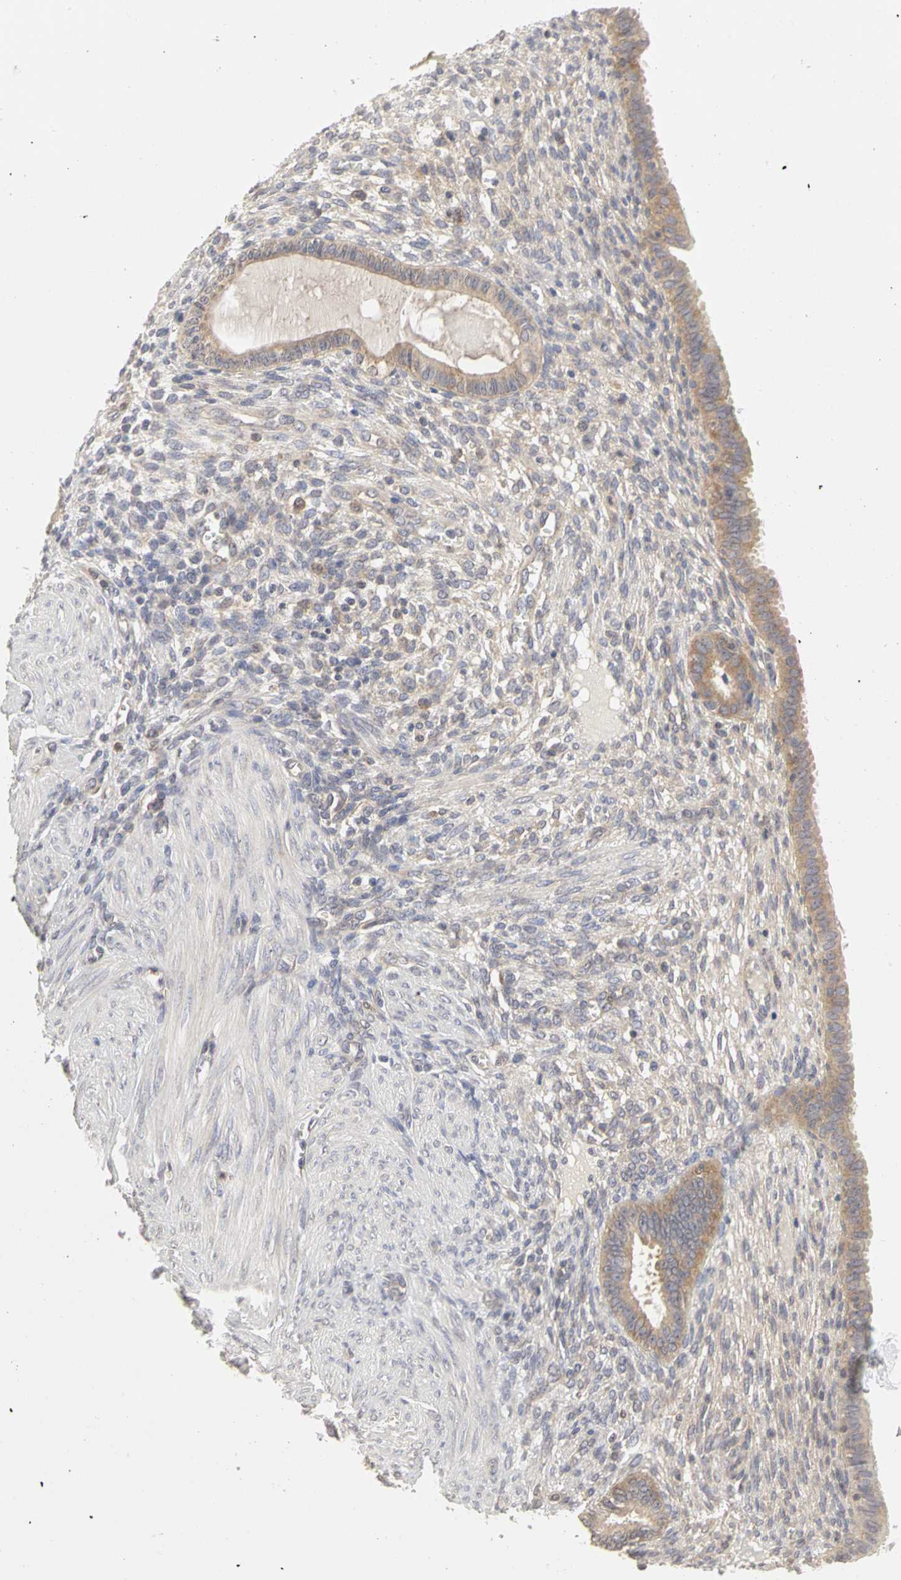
{"staining": {"intensity": "weak", "quantity": "<25%", "location": "cytoplasmic/membranous"}, "tissue": "endometrium", "cell_type": "Cells in endometrial stroma", "image_type": "normal", "snomed": [{"axis": "morphology", "description": "Normal tissue, NOS"}, {"axis": "topography", "description": "Endometrium"}], "caption": "This is an IHC histopathology image of benign human endometrium. There is no staining in cells in endometrial stroma.", "gene": "IRAK1", "patient": {"sex": "female", "age": 72}}